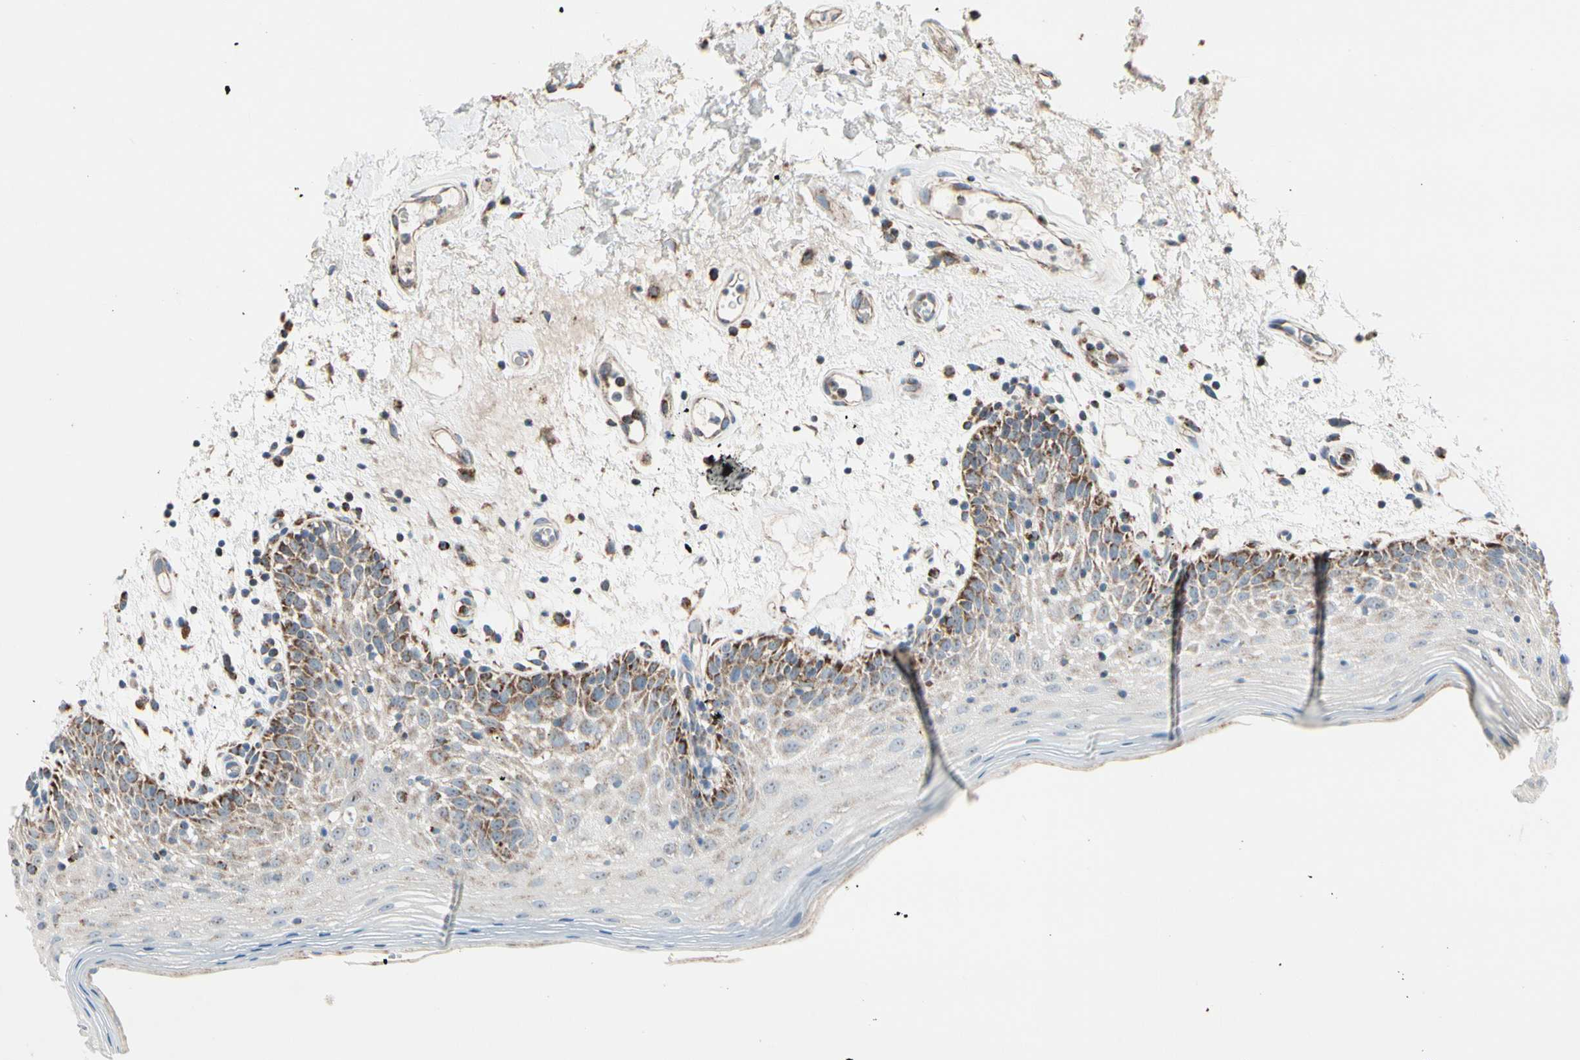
{"staining": {"intensity": "moderate", "quantity": "<25%", "location": "cytoplasmic/membranous"}, "tissue": "oral mucosa", "cell_type": "Squamous epithelial cells", "image_type": "normal", "snomed": [{"axis": "morphology", "description": "Normal tissue, NOS"}, {"axis": "morphology", "description": "Squamous cell carcinoma, NOS"}, {"axis": "topography", "description": "Skeletal muscle"}, {"axis": "topography", "description": "Oral tissue"}, {"axis": "topography", "description": "Head-Neck"}], "caption": "IHC (DAB (3,3'-diaminobenzidine)) staining of unremarkable oral mucosa demonstrates moderate cytoplasmic/membranous protein positivity in about <25% of squamous epithelial cells.", "gene": "CPT1A", "patient": {"sex": "male", "age": 71}}